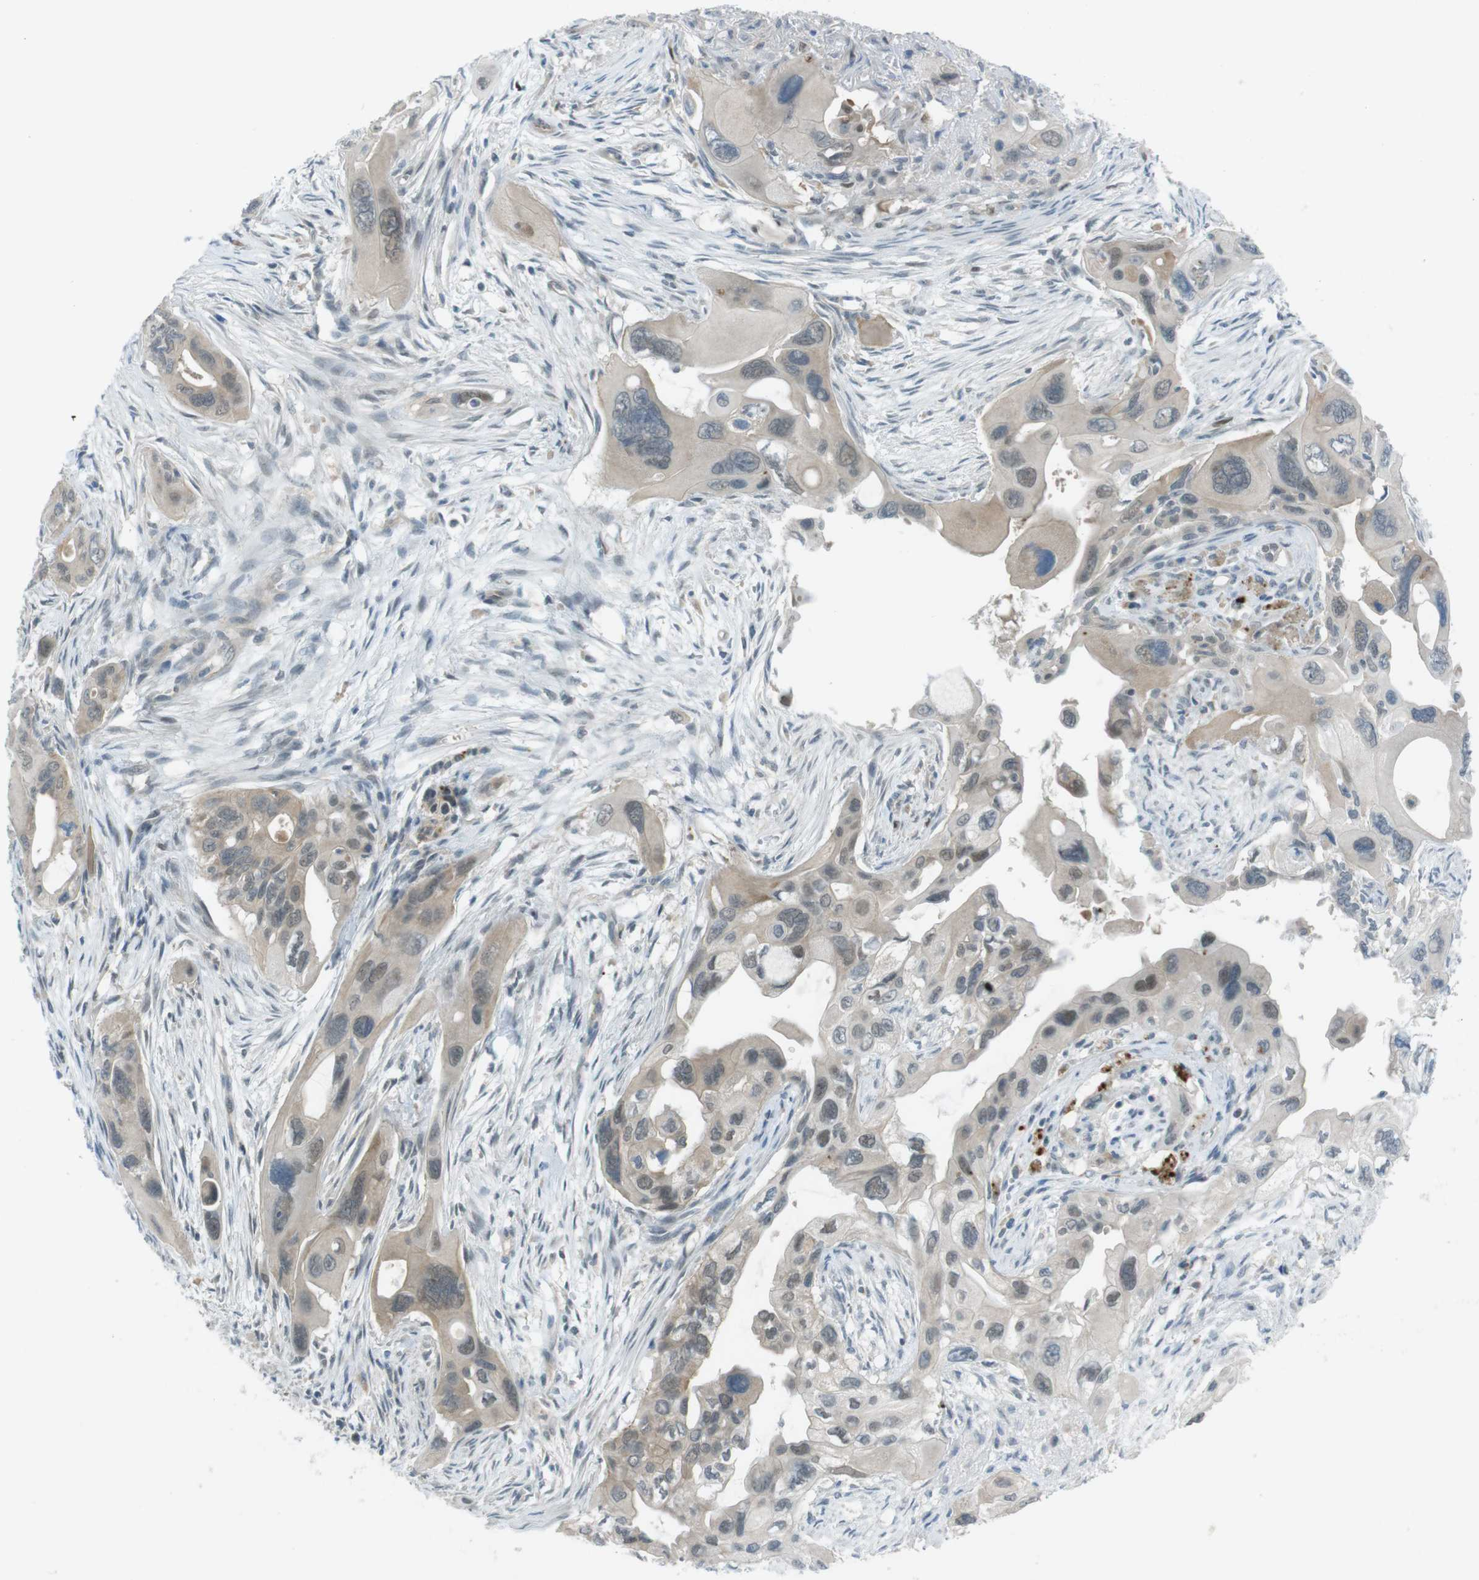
{"staining": {"intensity": "weak", "quantity": "<25%", "location": "nuclear"}, "tissue": "pancreatic cancer", "cell_type": "Tumor cells", "image_type": "cancer", "snomed": [{"axis": "morphology", "description": "Adenocarcinoma, NOS"}, {"axis": "topography", "description": "Pancreas"}], "caption": "The histopathology image shows no staining of tumor cells in adenocarcinoma (pancreatic).", "gene": "ZDHHC20", "patient": {"sex": "male", "age": 73}}